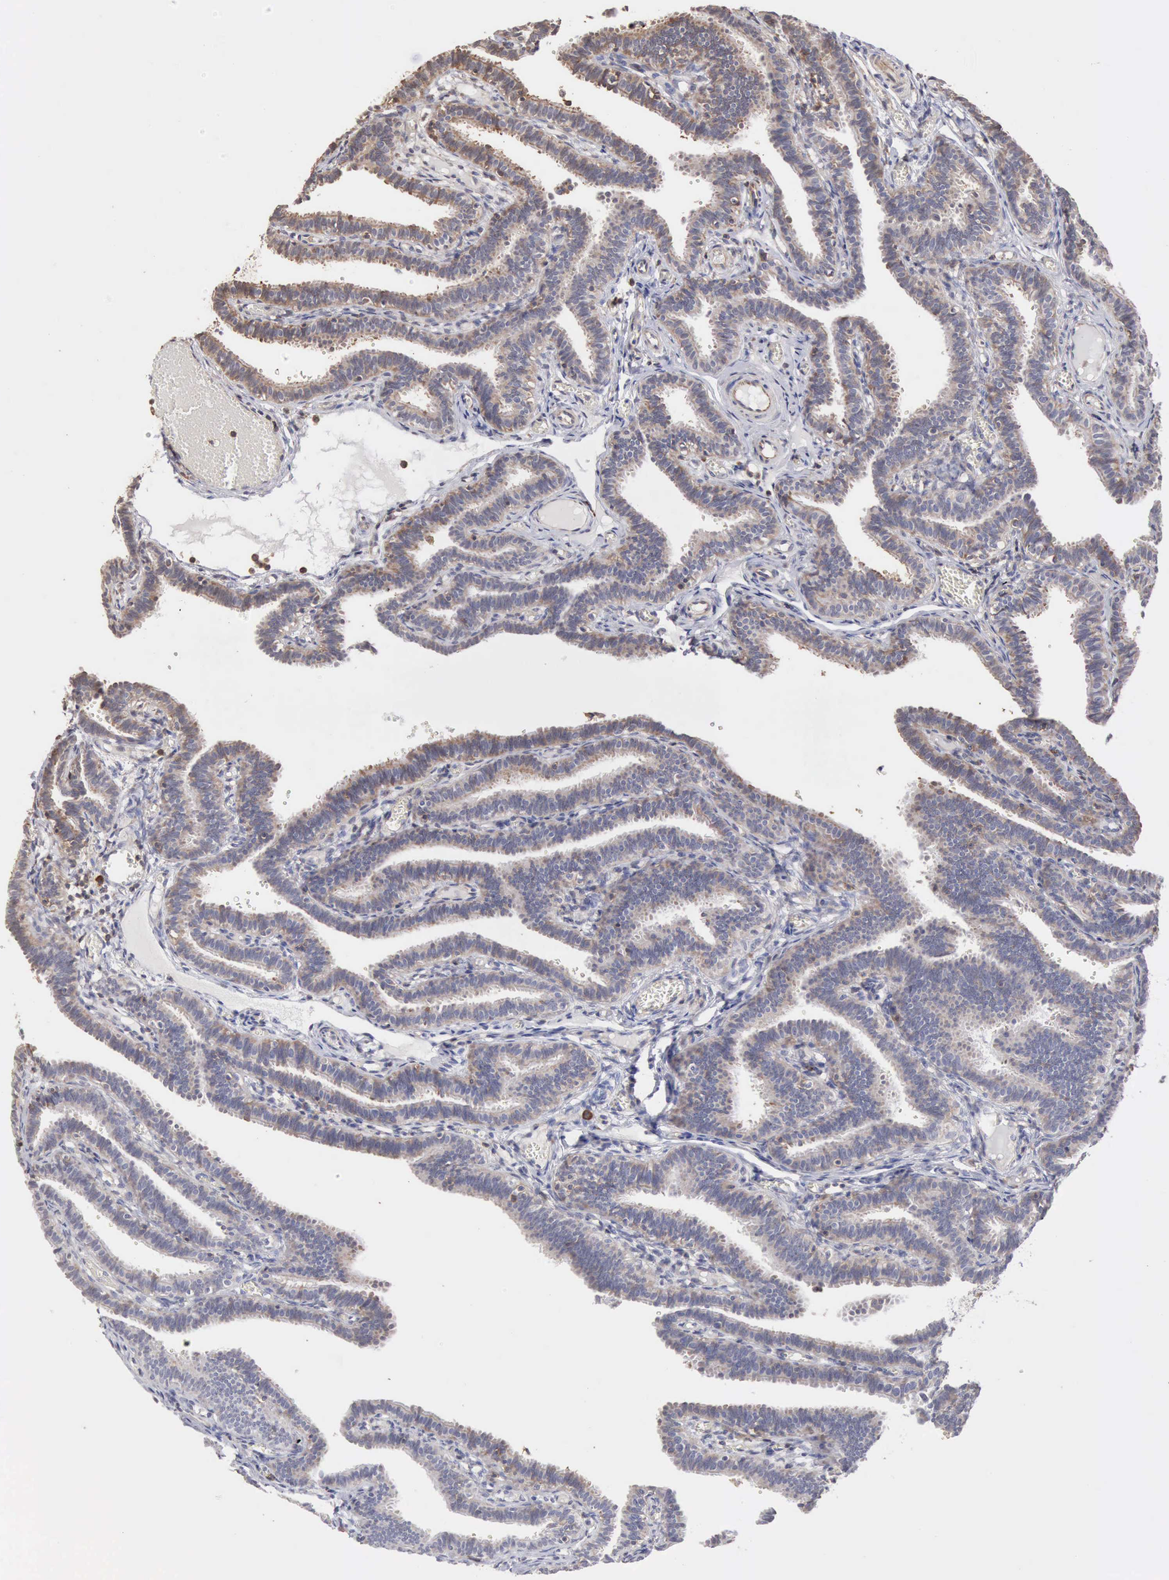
{"staining": {"intensity": "weak", "quantity": ">75%", "location": "cytoplasmic/membranous"}, "tissue": "fallopian tube", "cell_type": "Glandular cells", "image_type": "normal", "snomed": [{"axis": "morphology", "description": "Normal tissue, NOS"}, {"axis": "topography", "description": "Fallopian tube"}], "caption": "High-magnification brightfield microscopy of normal fallopian tube stained with DAB (3,3'-diaminobenzidine) (brown) and counterstained with hematoxylin (blue). glandular cells exhibit weak cytoplasmic/membranous staining is identified in about>75% of cells. The staining was performed using DAB (3,3'-diaminobenzidine), with brown indicating positive protein expression. Nuclei are stained blue with hematoxylin.", "gene": "GPR101", "patient": {"sex": "female", "age": 29}}